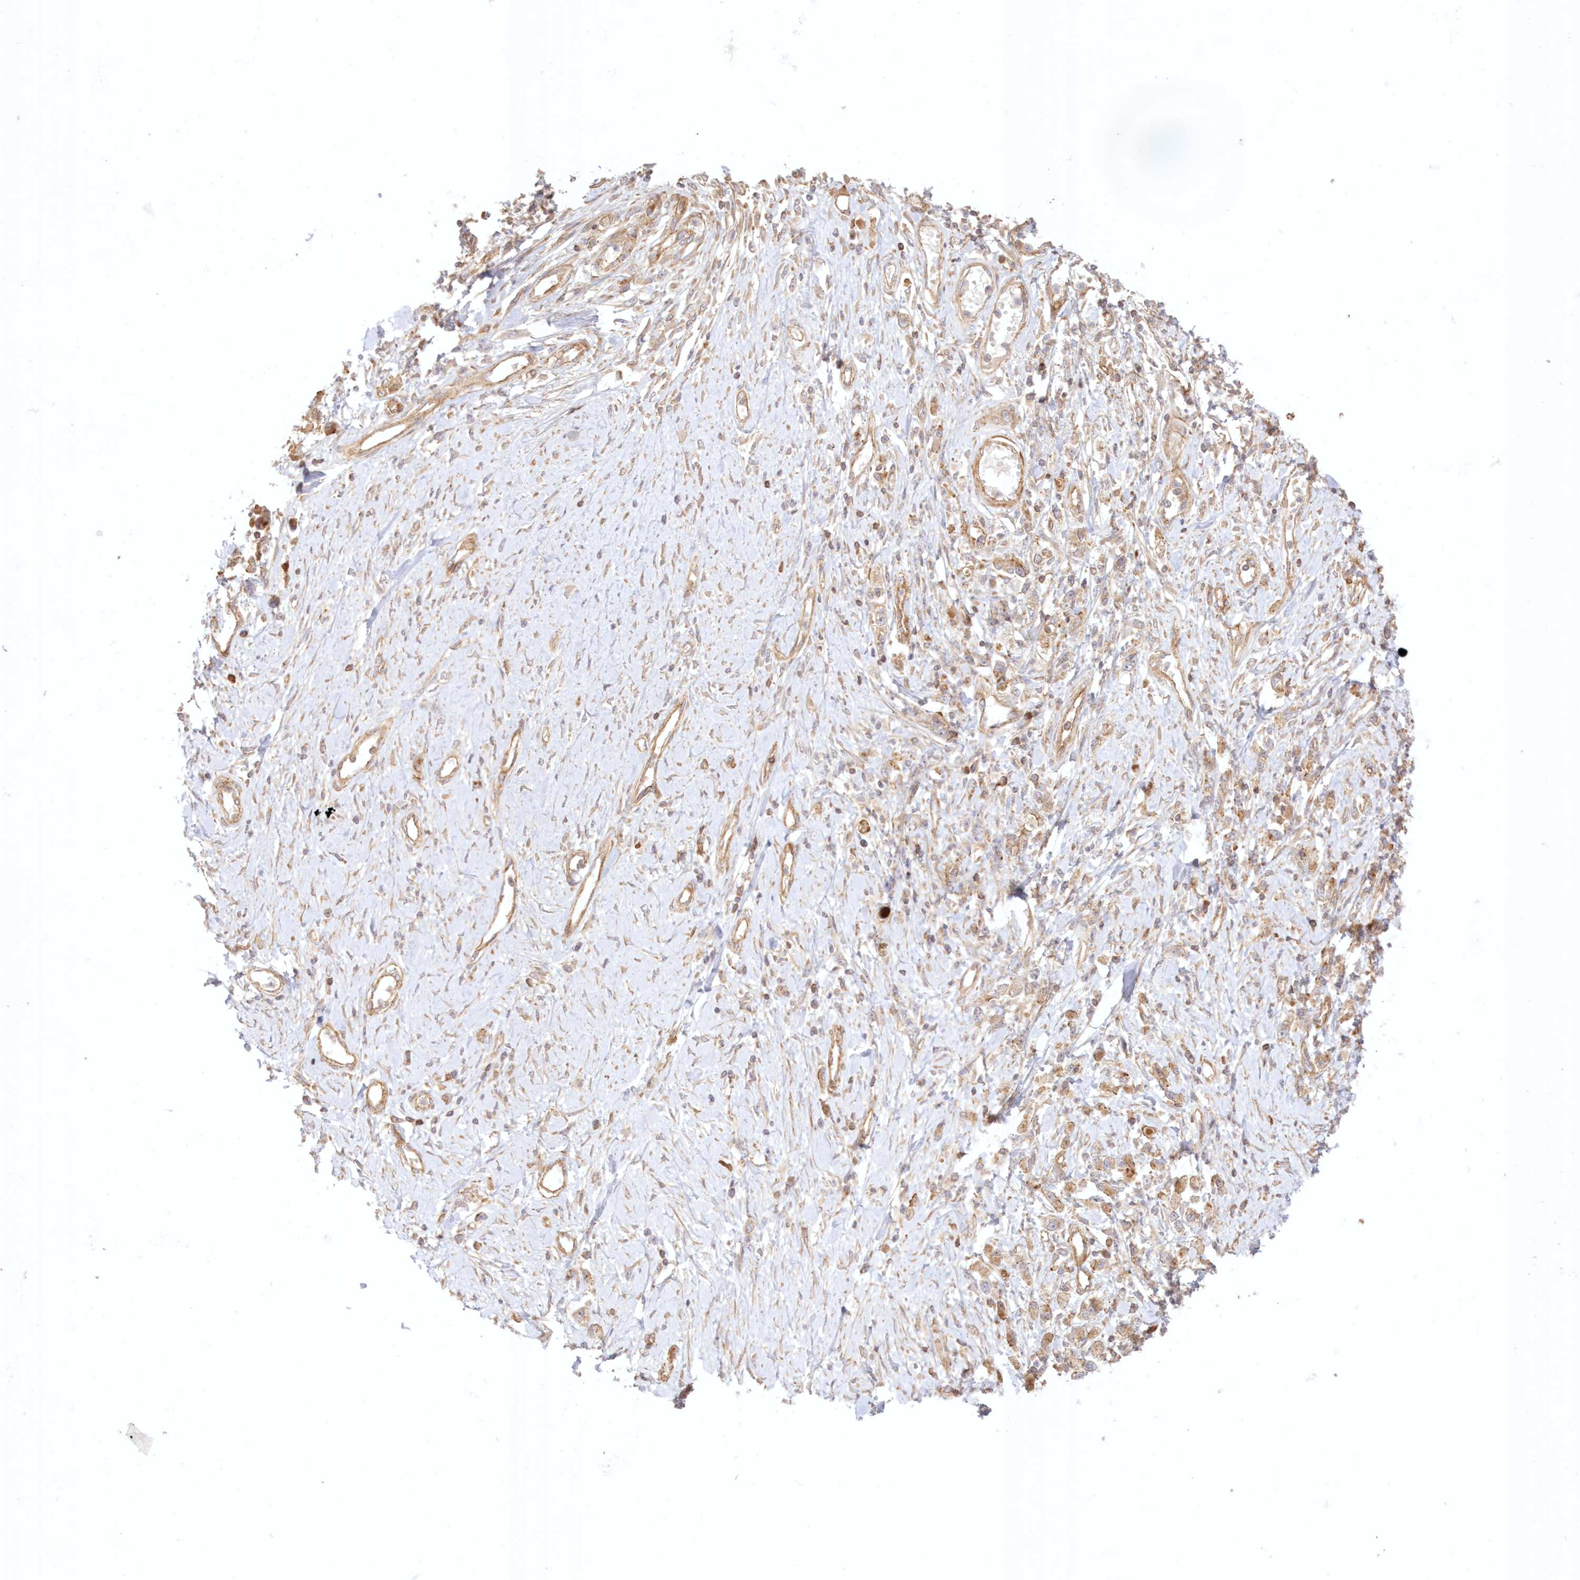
{"staining": {"intensity": "moderate", "quantity": ">75%", "location": "cytoplasmic/membranous"}, "tissue": "stomach cancer", "cell_type": "Tumor cells", "image_type": "cancer", "snomed": [{"axis": "morphology", "description": "Adenocarcinoma, NOS"}, {"axis": "topography", "description": "Stomach"}], "caption": "Immunohistochemical staining of human stomach adenocarcinoma displays medium levels of moderate cytoplasmic/membranous protein staining in about >75% of tumor cells. (Stains: DAB in brown, nuclei in blue, Microscopy: brightfield microscopy at high magnification).", "gene": "KIAA0232", "patient": {"sex": "female", "age": 76}}